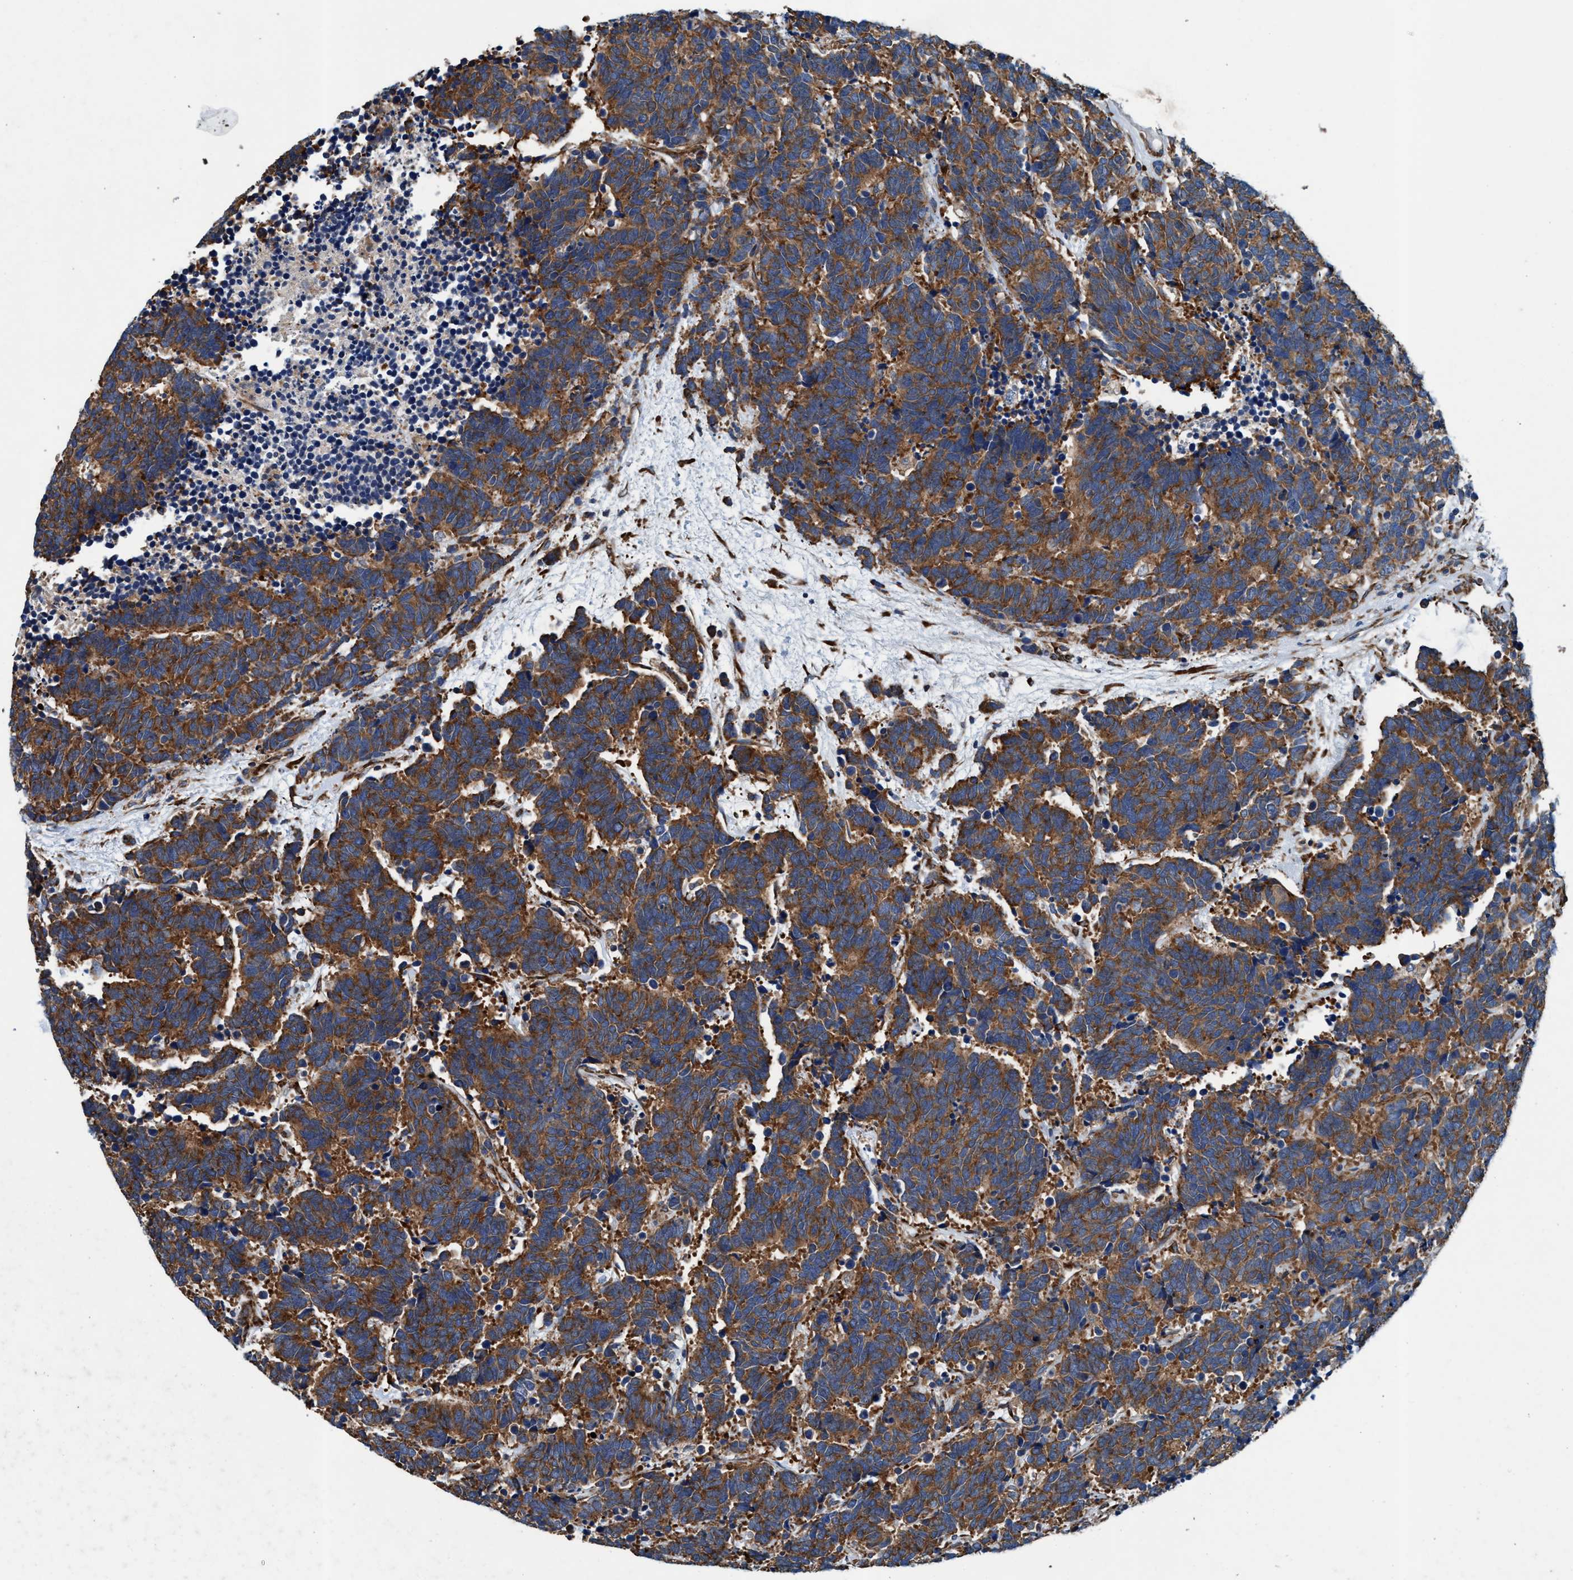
{"staining": {"intensity": "moderate", "quantity": ">75%", "location": "cytoplasmic/membranous"}, "tissue": "carcinoid", "cell_type": "Tumor cells", "image_type": "cancer", "snomed": [{"axis": "morphology", "description": "Carcinoma, NOS"}, {"axis": "morphology", "description": "Carcinoid, malignant, NOS"}, {"axis": "topography", "description": "Urinary bladder"}], "caption": "This is an image of immunohistochemistry (IHC) staining of carcinoid, which shows moderate positivity in the cytoplasmic/membranous of tumor cells.", "gene": "ENDOG", "patient": {"sex": "male", "age": 57}}